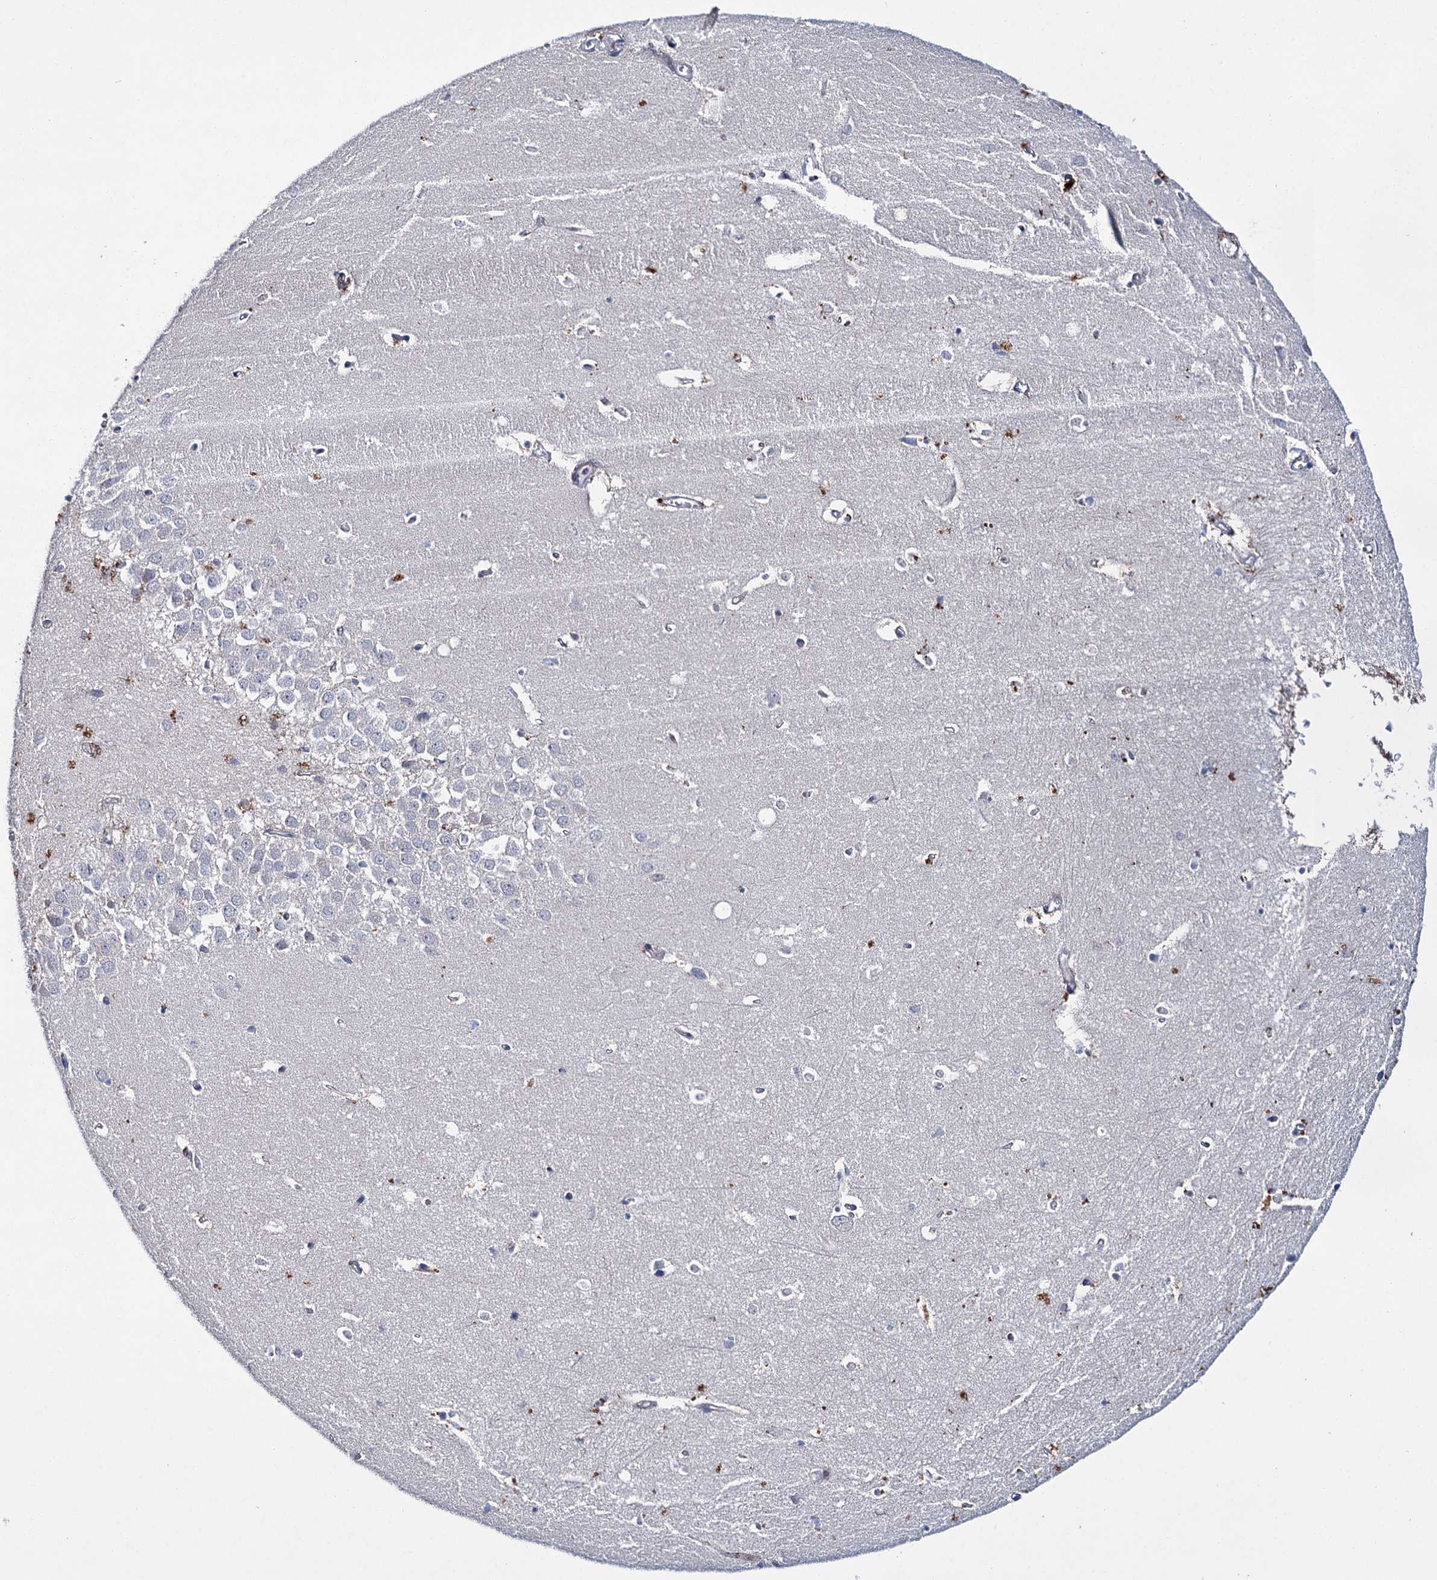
{"staining": {"intensity": "negative", "quantity": "none", "location": "none"}, "tissue": "hippocampus", "cell_type": "Glial cells", "image_type": "normal", "snomed": [{"axis": "morphology", "description": "Normal tissue, NOS"}, {"axis": "topography", "description": "Hippocampus"}], "caption": "Hippocampus stained for a protein using immunohistochemistry exhibits no expression glial cells.", "gene": "LYZL4", "patient": {"sex": "female", "age": 64}}